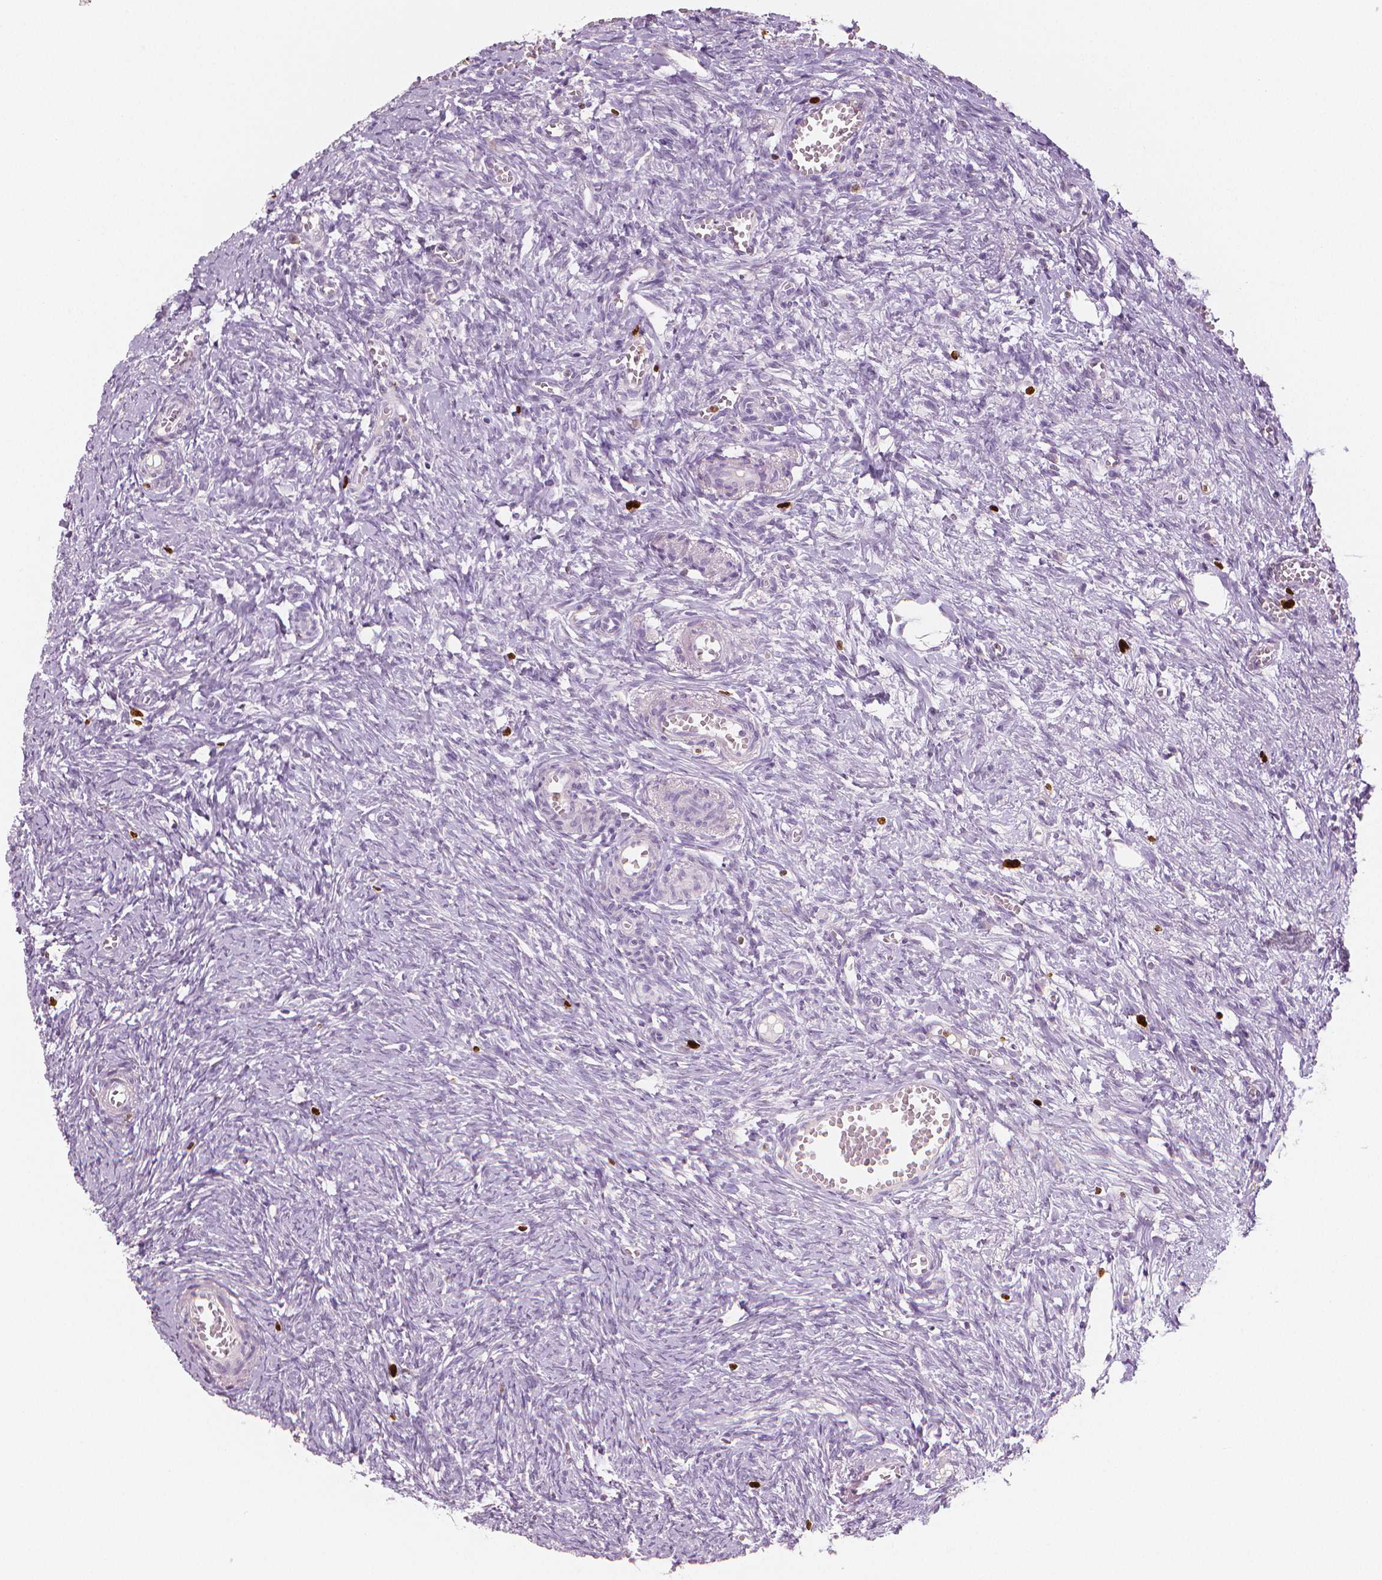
{"staining": {"intensity": "negative", "quantity": "none", "location": "none"}, "tissue": "ovary", "cell_type": "Ovarian stroma cells", "image_type": "normal", "snomed": [{"axis": "morphology", "description": "Normal tissue, NOS"}, {"axis": "topography", "description": "Ovary"}], "caption": "This is an immunohistochemistry (IHC) image of normal ovary. There is no staining in ovarian stroma cells.", "gene": "MKI67", "patient": {"sex": "female", "age": 41}}